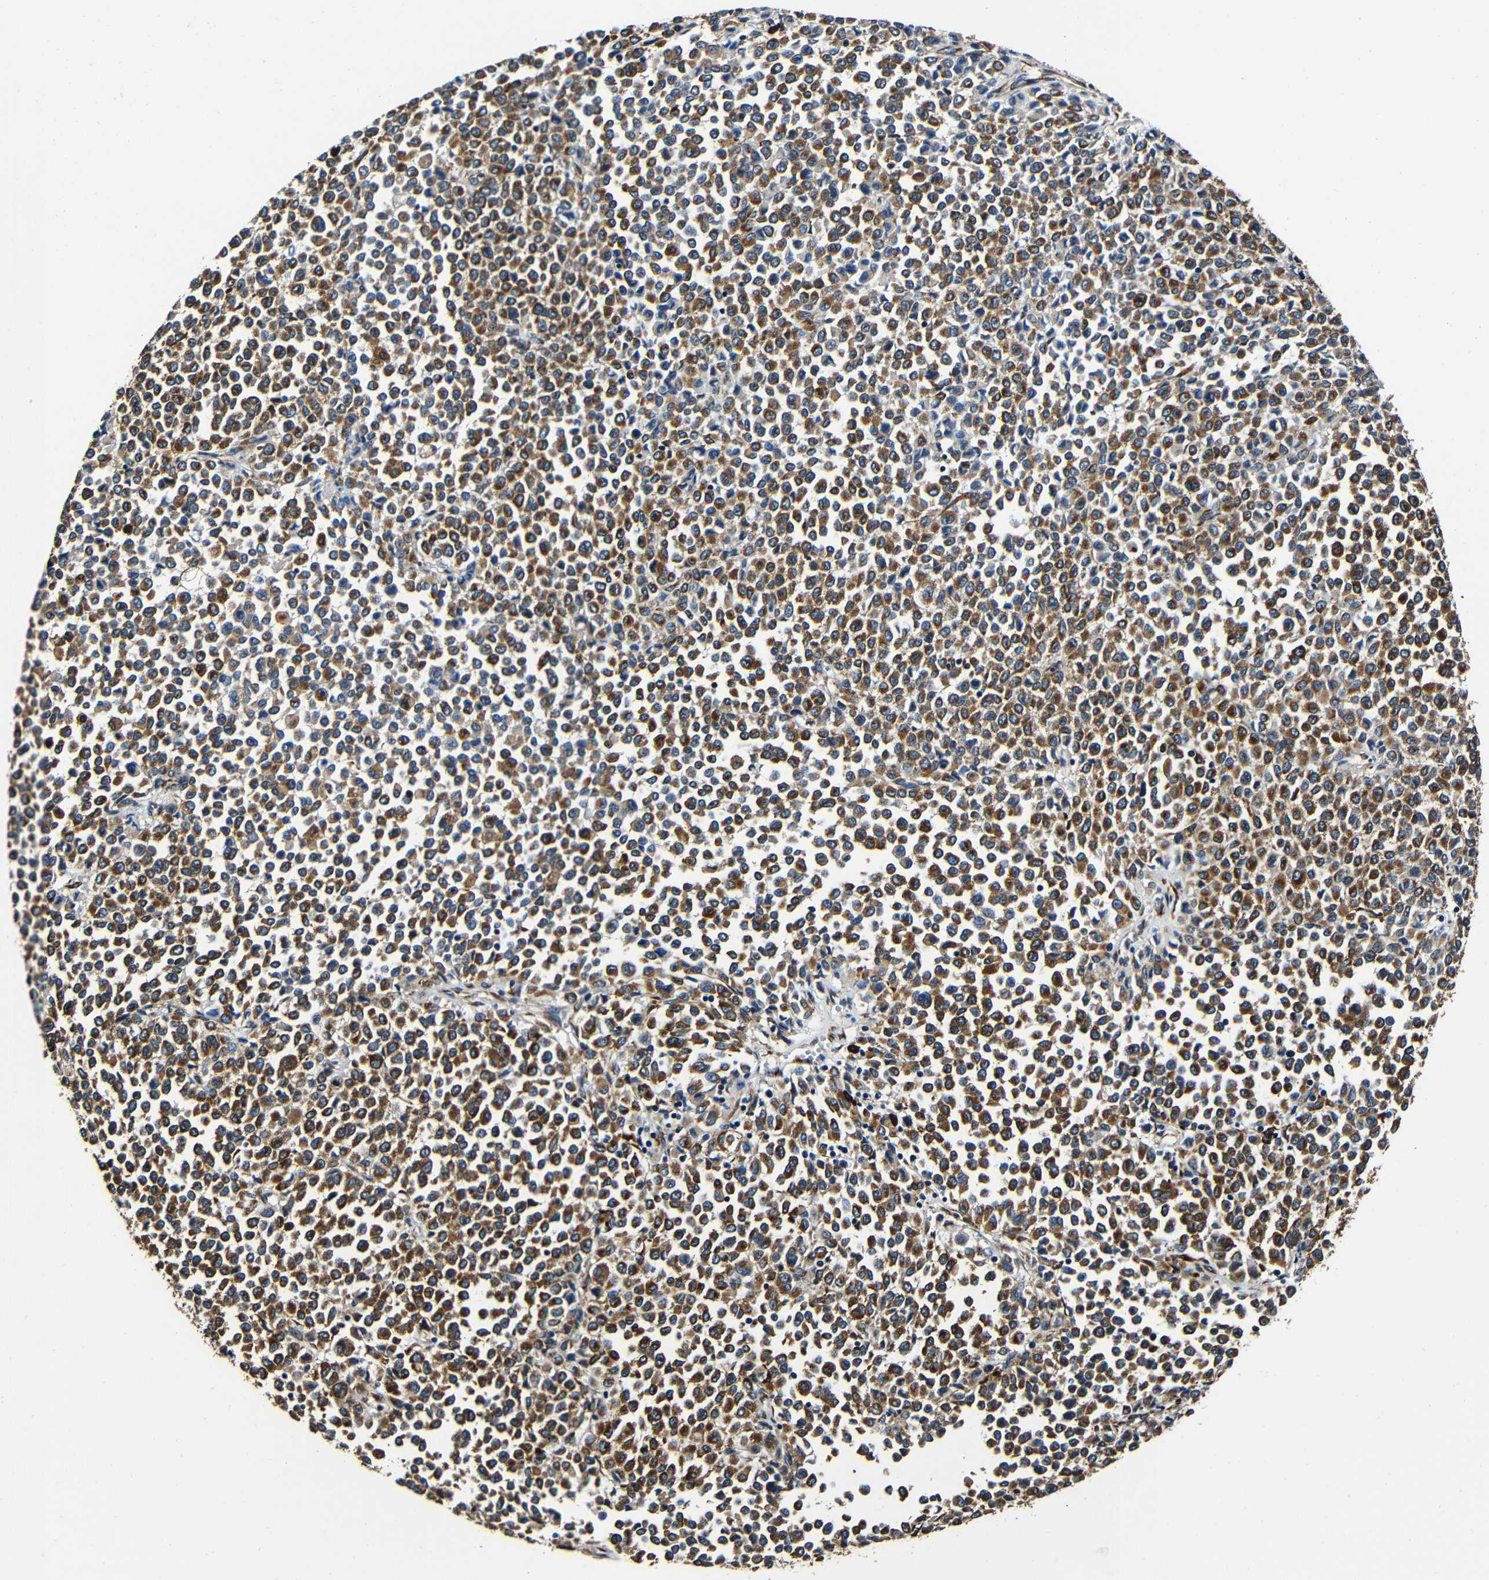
{"staining": {"intensity": "moderate", "quantity": ">75%", "location": "cytoplasmic/membranous"}, "tissue": "melanoma", "cell_type": "Tumor cells", "image_type": "cancer", "snomed": [{"axis": "morphology", "description": "Malignant melanoma, Metastatic site"}, {"axis": "topography", "description": "Pancreas"}], "caption": "IHC photomicrograph of neoplastic tissue: human malignant melanoma (metastatic site) stained using immunohistochemistry (IHC) shows medium levels of moderate protein expression localized specifically in the cytoplasmic/membranous of tumor cells, appearing as a cytoplasmic/membranous brown color.", "gene": "RRBP1", "patient": {"sex": "female", "age": 30}}